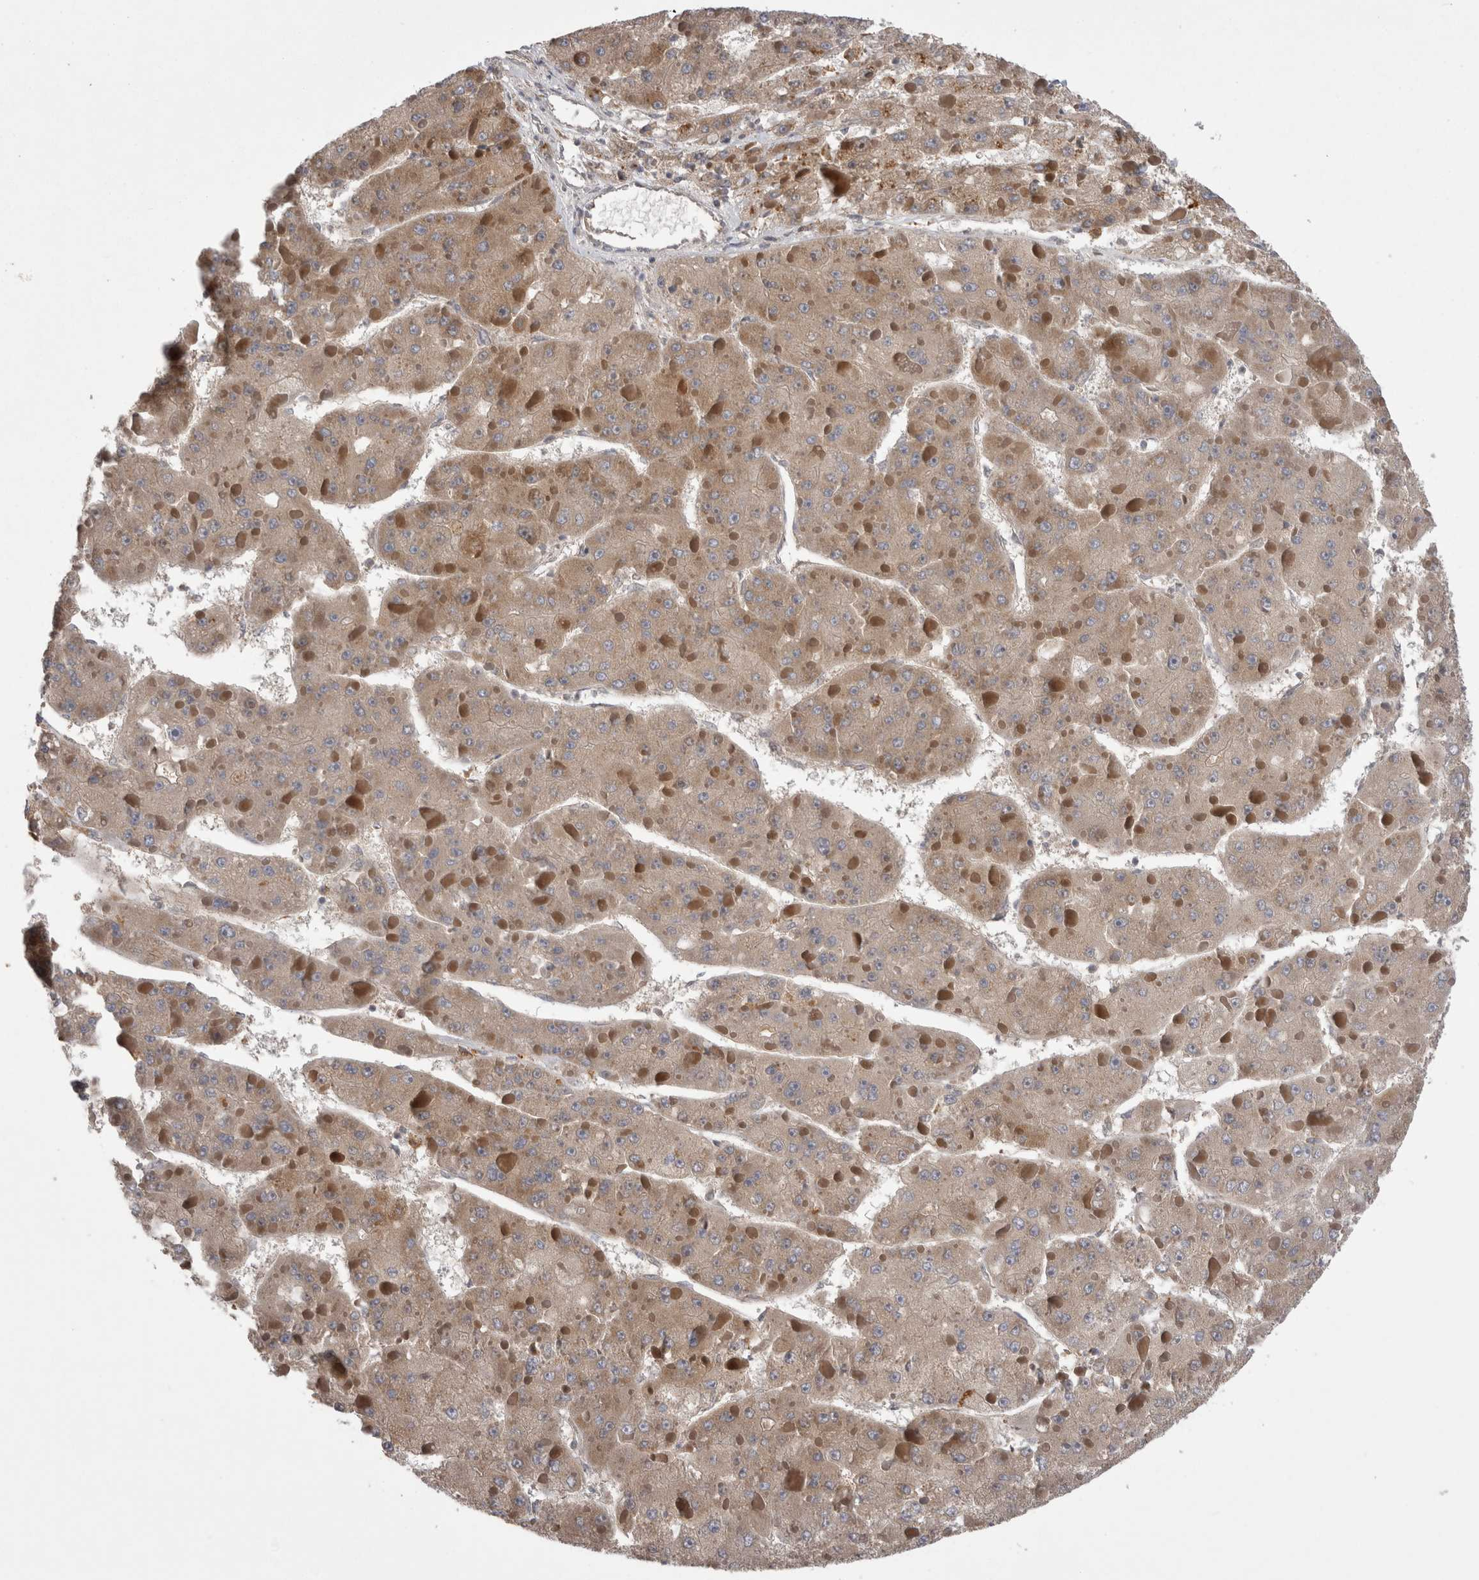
{"staining": {"intensity": "weak", "quantity": ">75%", "location": "cytoplasmic/membranous"}, "tissue": "liver cancer", "cell_type": "Tumor cells", "image_type": "cancer", "snomed": [{"axis": "morphology", "description": "Carcinoma, Hepatocellular, NOS"}, {"axis": "topography", "description": "Liver"}], "caption": "Human liver cancer (hepatocellular carcinoma) stained for a protein (brown) shows weak cytoplasmic/membranous positive expression in about >75% of tumor cells.", "gene": "DARS2", "patient": {"sex": "female", "age": 73}}